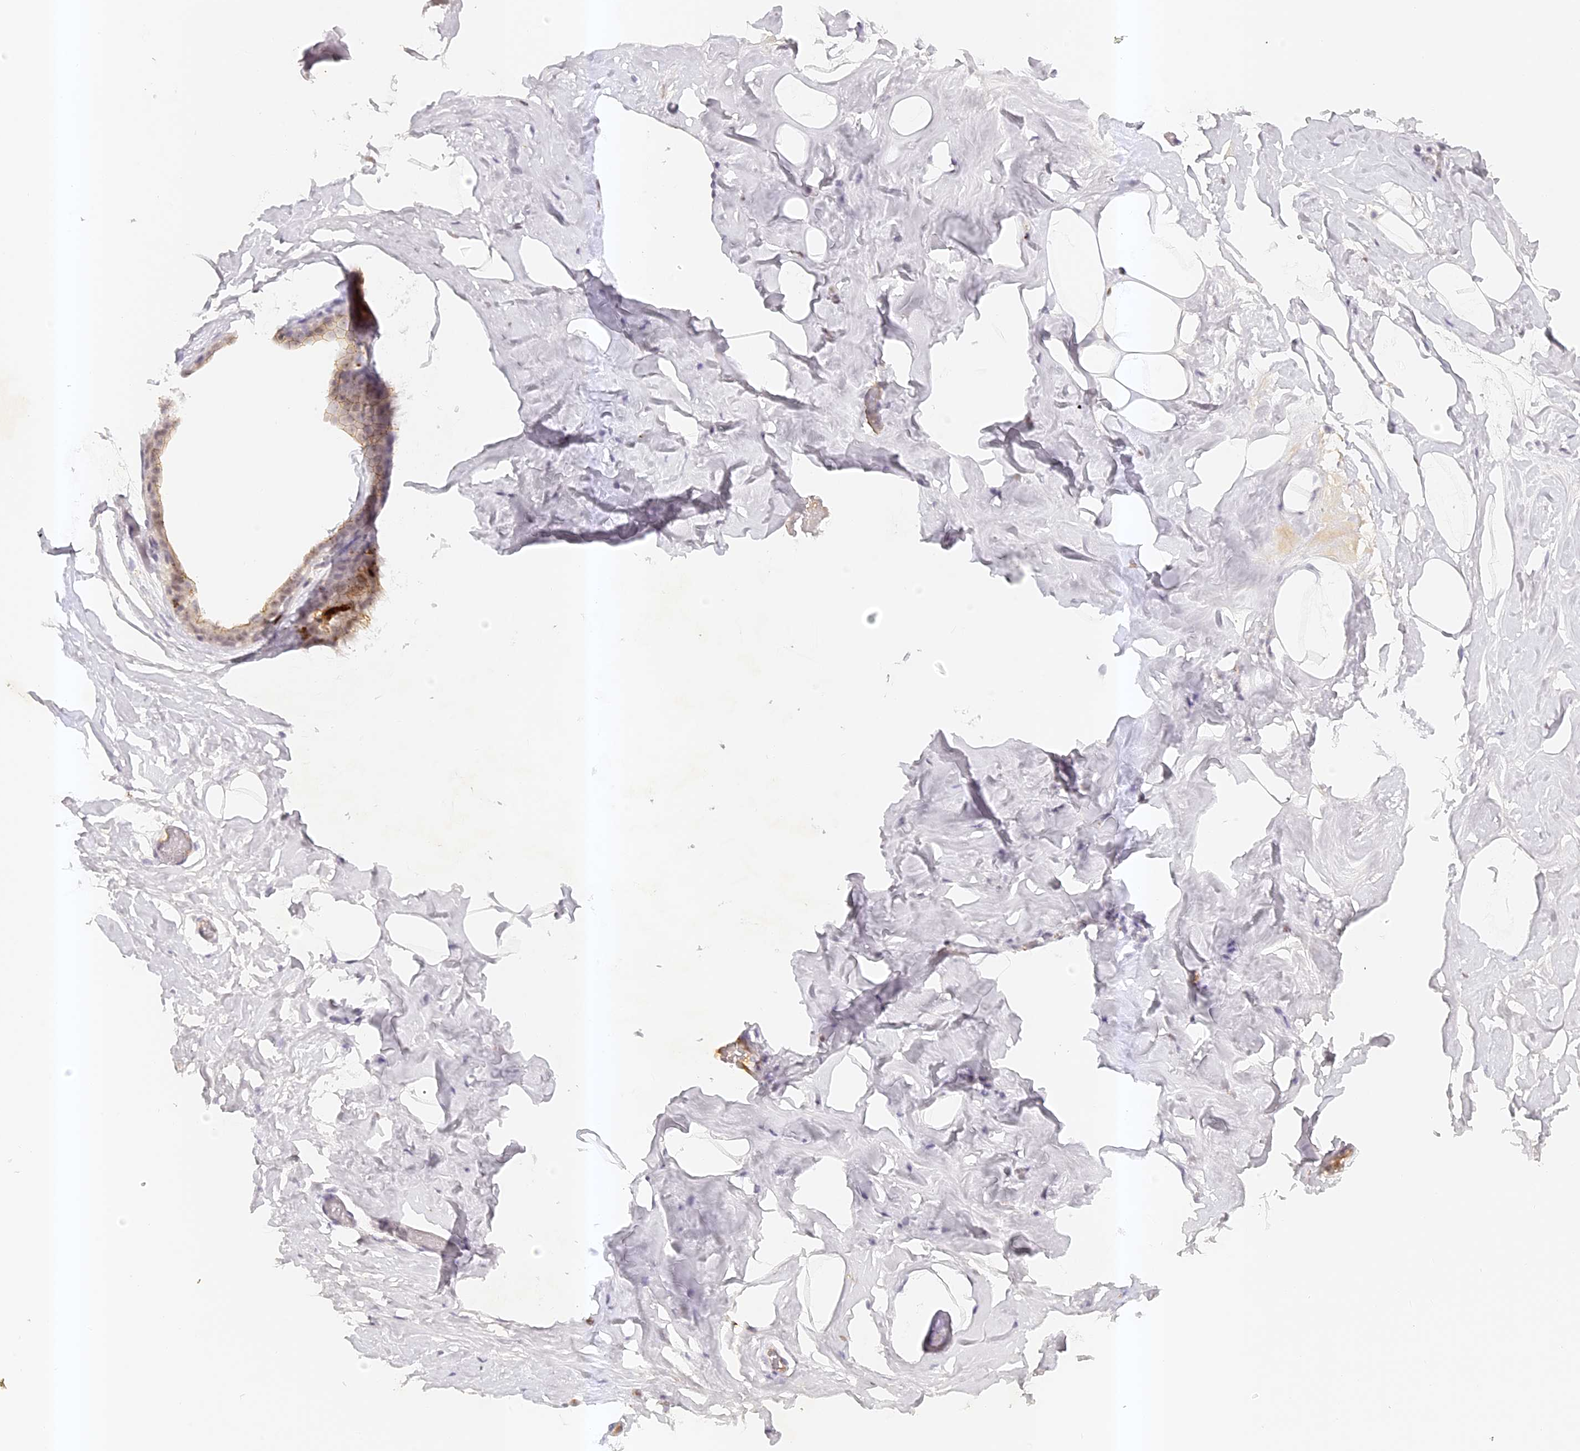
{"staining": {"intensity": "negative", "quantity": "none", "location": "none"}, "tissue": "adipose tissue", "cell_type": "Adipocytes", "image_type": "normal", "snomed": [{"axis": "morphology", "description": "Normal tissue, NOS"}, {"axis": "morphology", "description": "Fibrosis, NOS"}, {"axis": "topography", "description": "Breast"}, {"axis": "topography", "description": "Adipose tissue"}], "caption": "Adipocytes show no significant protein expression in benign adipose tissue. (DAB IHC with hematoxylin counter stain).", "gene": "ELL3", "patient": {"sex": "female", "age": 39}}